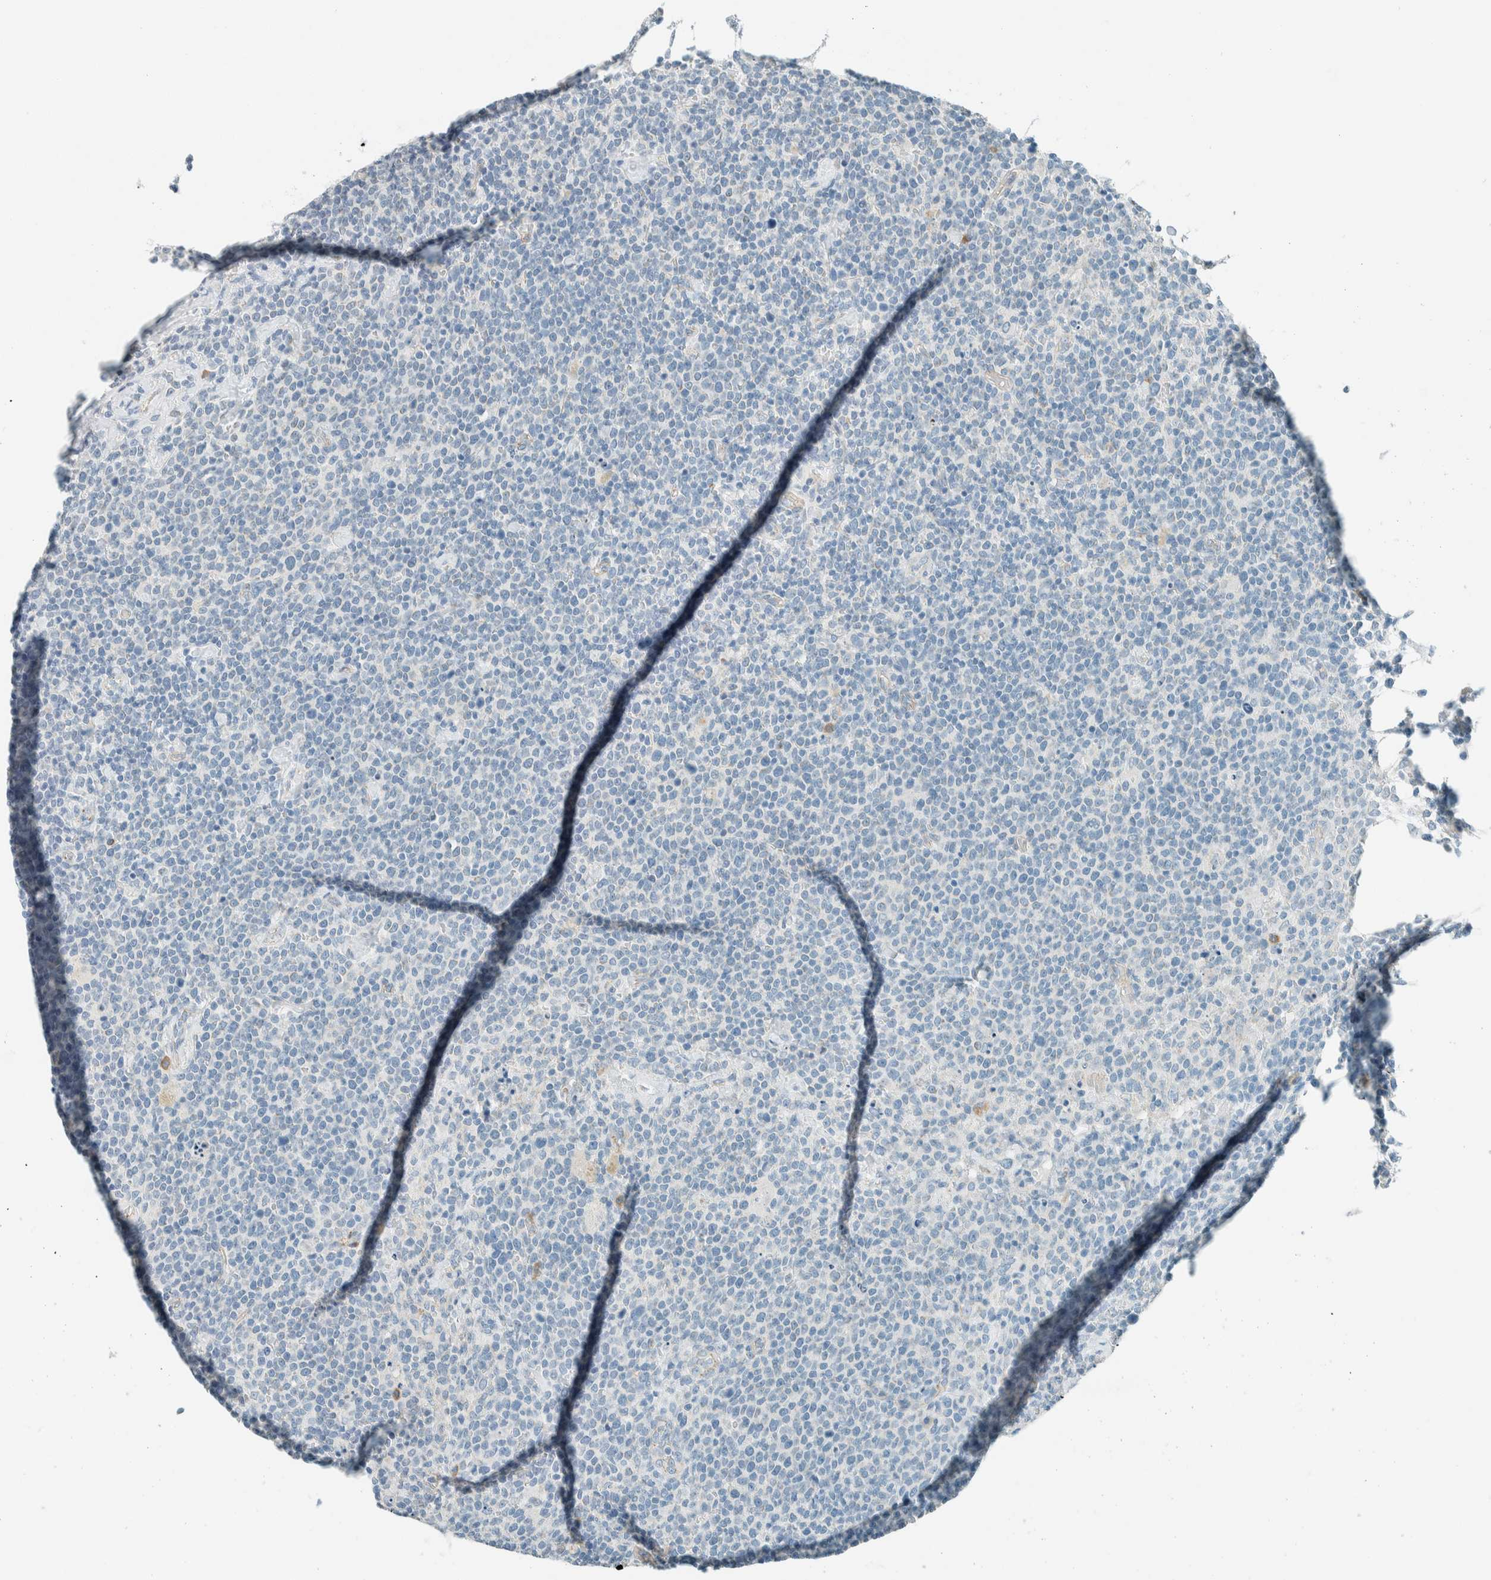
{"staining": {"intensity": "negative", "quantity": "none", "location": "none"}, "tissue": "lymphoma", "cell_type": "Tumor cells", "image_type": "cancer", "snomed": [{"axis": "morphology", "description": "Malignant lymphoma, non-Hodgkin's type, High grade"}, {"axis": "topography", "description": "Lymph node"}], "caption": "DAB immunohistochemical staining of human malignant lymphoma, non-Hodgkin's type (high-grade) displays no significant expression in tumor cells.", "gene": "SLFN12", "patient": {"sex": "male", "age": 61}}